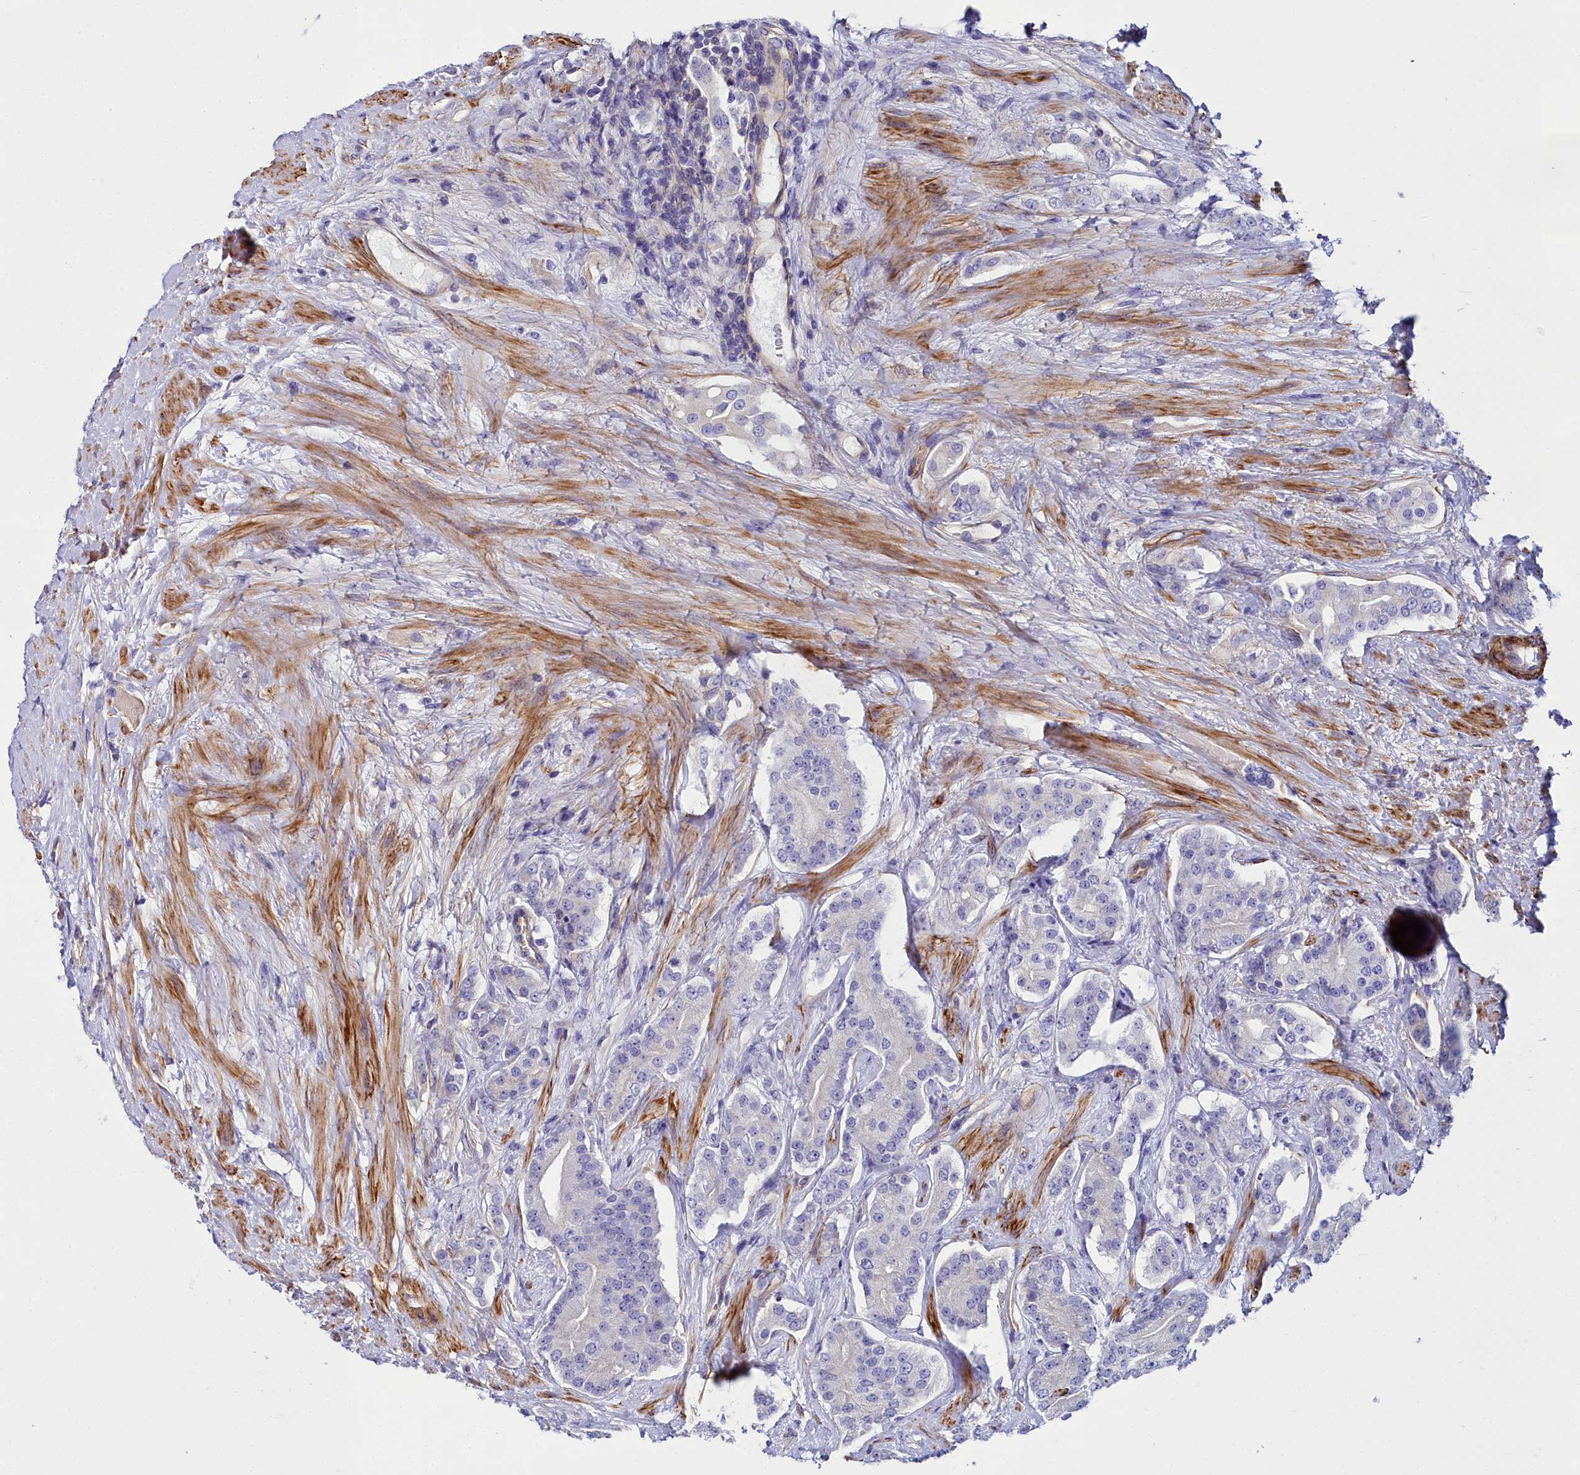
{"staining": {"intensity": "negative", "quantity": "none", "location": "none"}, "tissue": "prostate cancer", "cell_type": "Tumor cells", "image_type": "cancer", "snomed": [{"axis": "morphology", "description": "Adenocarcinoma, High grade"}, {"axis": "topography", "description": "Prostate"}], "caption": "Tumor cells show no significant staining in prostate adenocarcinoma (high-grade). (Brightfield microscopy of DAB immunohistochemistry at high magnification).", "gene": "FADS3", "patient": {"sex": "male", "age": 71}}